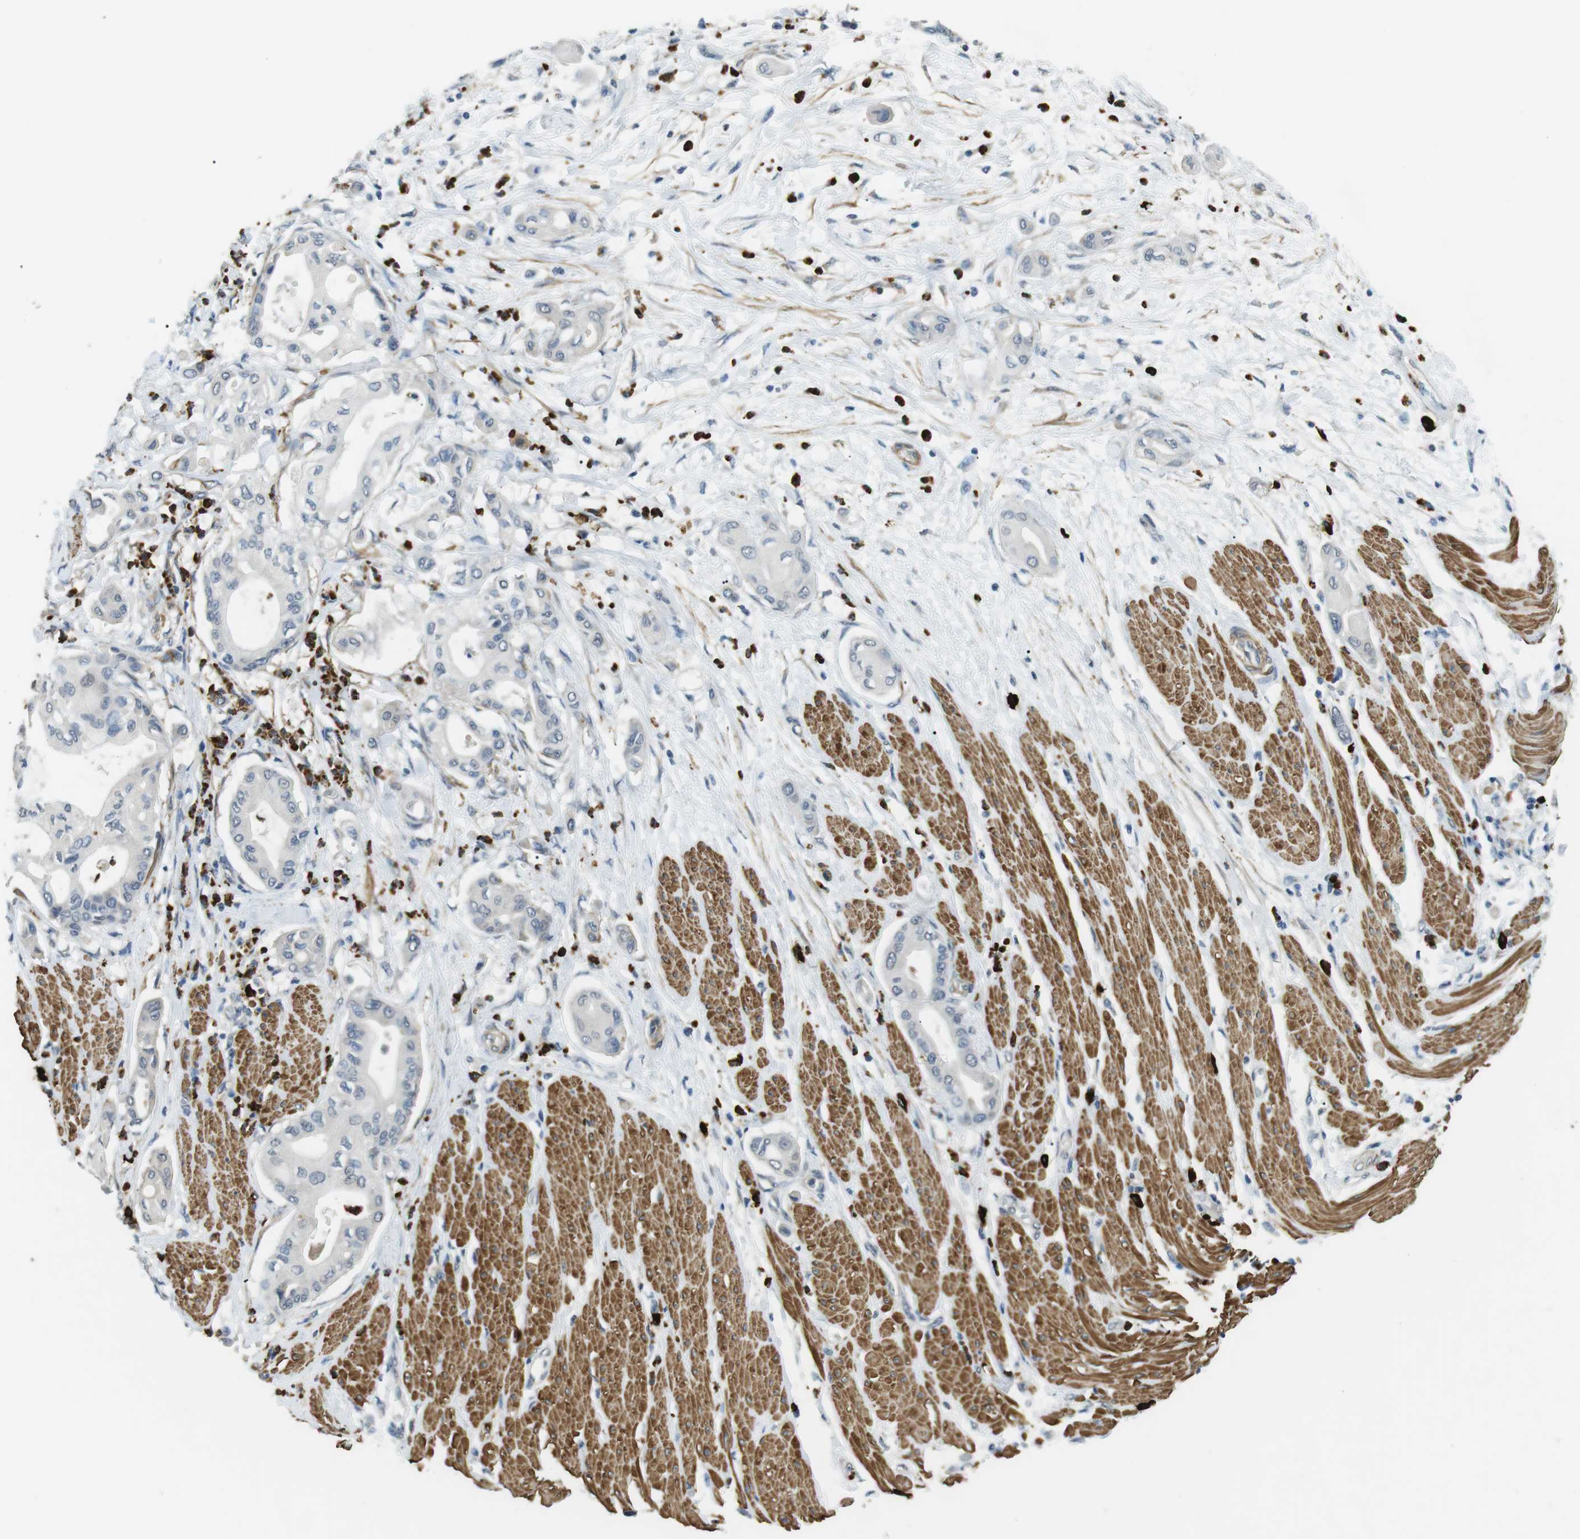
{"staining": {"intensity": "negative", "quantity": "none", "location": "none"}, "tissue": "pancreatic cancer", "cell_type": "Tumor cells", "image_type": "cancer", "snomed": [{"axis": "morphology", "description": "Adenocarcinoma, NOS"}, {"axis": "morphology", "description": "Adenocarcinoma, metastatic, NOS"}, {"axis": "topography", "description": "Lymph node"}, {"axis": "topography", "description": "Pancreas"}, {"axis": "topography", "description": "Duodenum"}], "caption": "A high-resolution histopathology image shows immunohistochemistry staining of pancreatic cancer, which exhibits no significant staining in tumor cells.", "gene": "GZMM", "patient": {"sex": "female", "age": 64}}